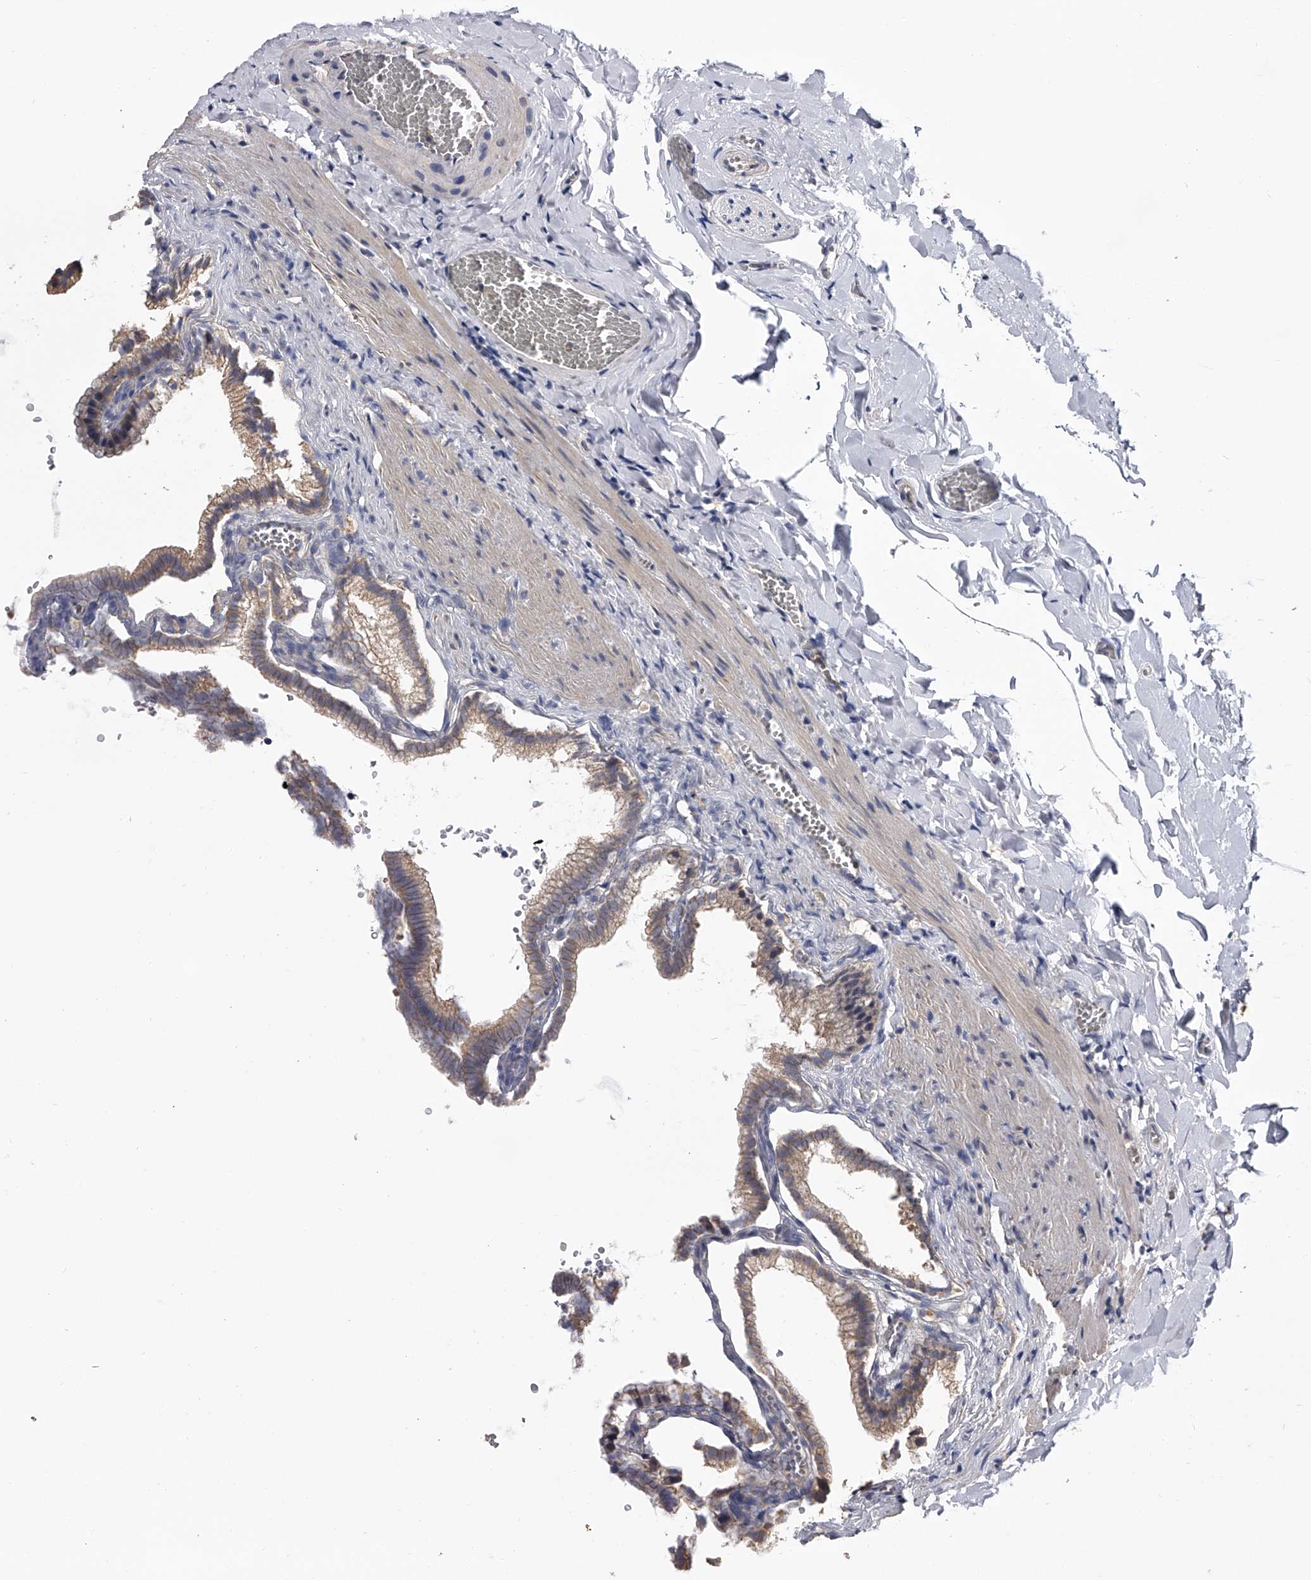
{"staining": {"intensity": "weak", "quantity": "25%-75%", "location": "cytoplasmic/membranous"}, "tissue": "gallbladder", "cell_type": "Glandular cells", "image_type": "normal", "snomed": [{"axis": "morphology", "description": "Normal tissue, NOS"}, {"axis": "topography", "description": "Gallbladder"}], "caption": "Weak cytoplasmic/membranous protein staining is appreciated in approximately 25%-75% of glandular cells in gallbladder. The protein of interest is stained brown, and the nuclei are stained in blue (DAB (3,3'-diaminobenzidine) IHC with brightfield microscopy, high magnification).", "gene": "EFCAB7", "patient": {"sex": "male", "age": 38}}